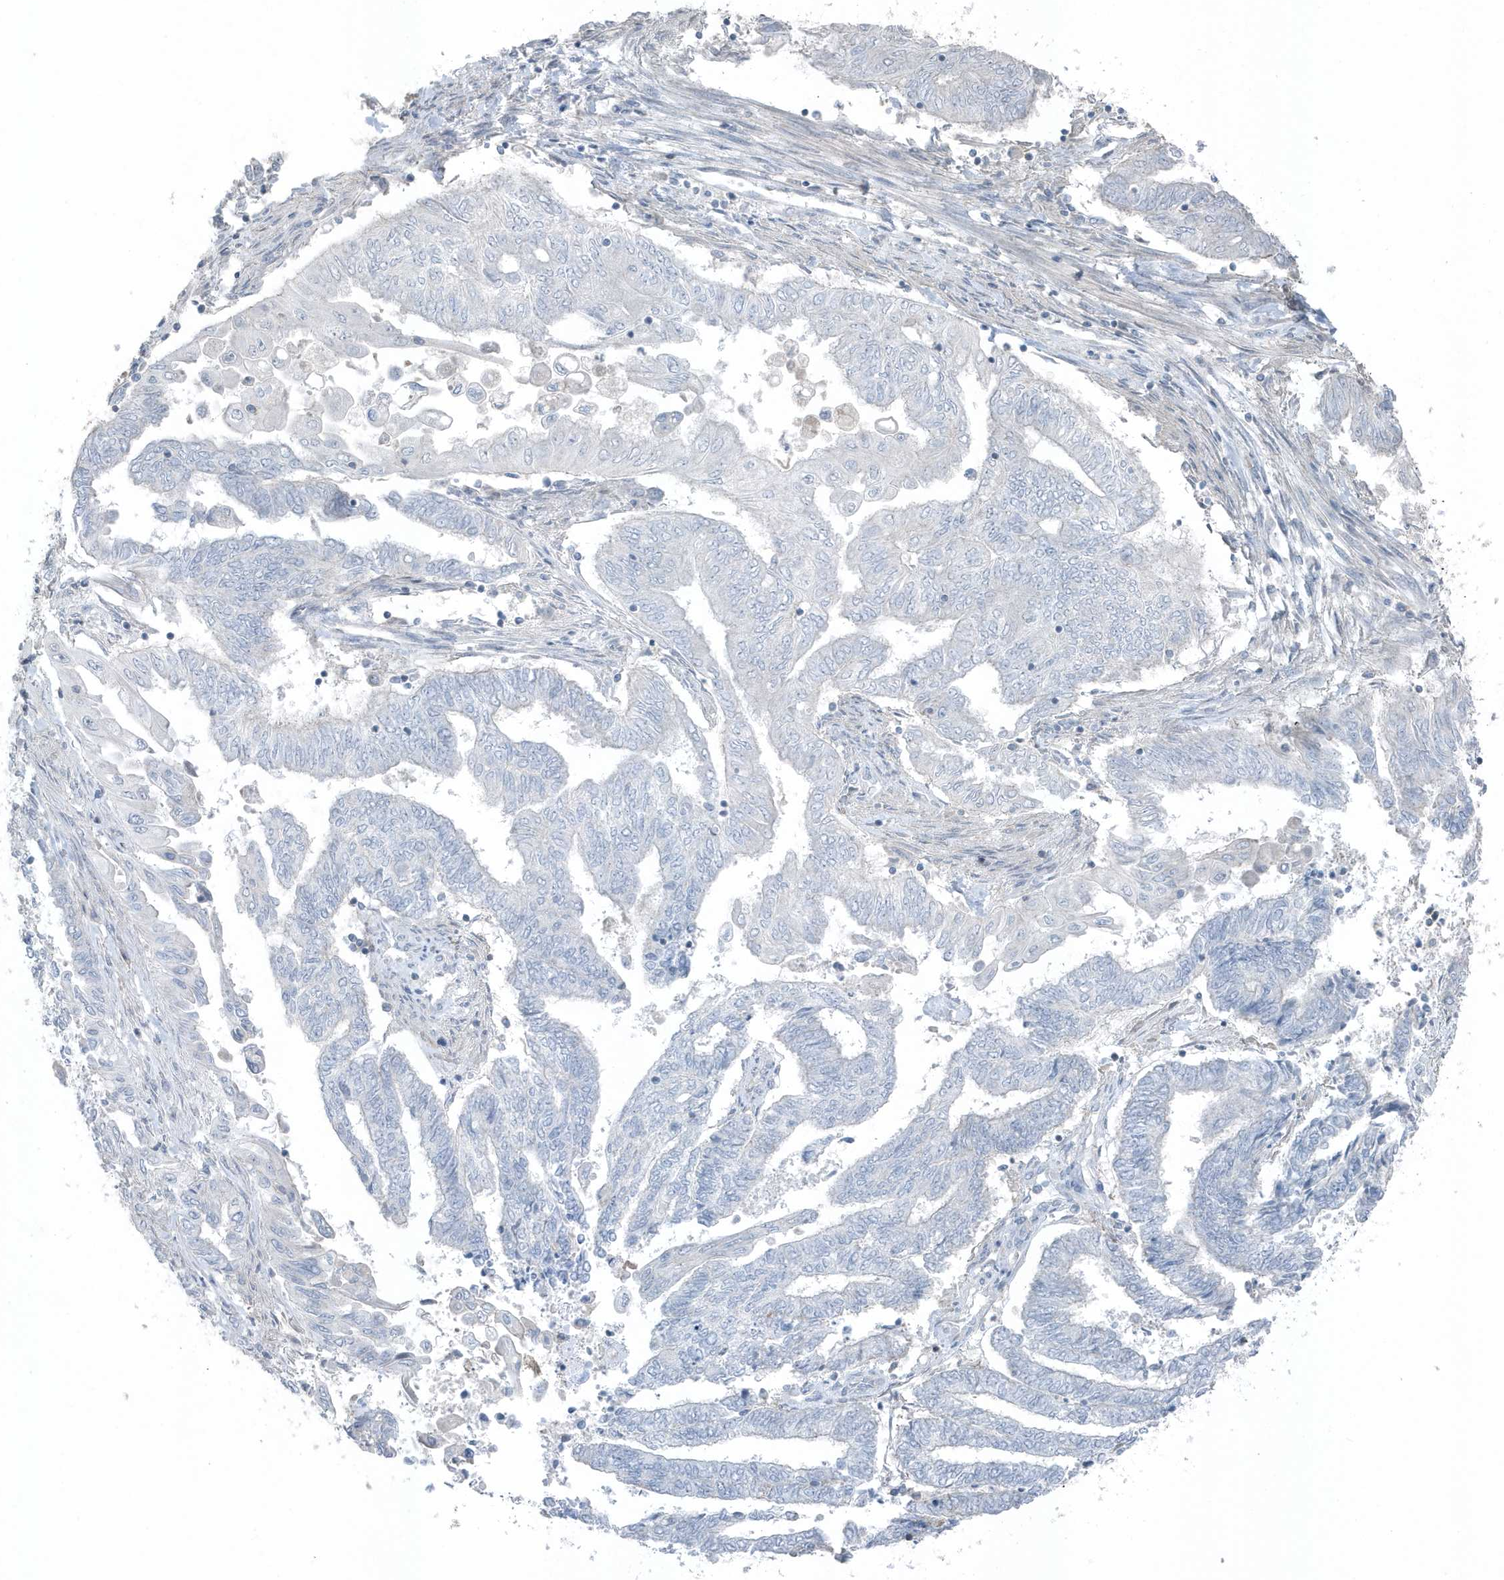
{"staining": {"intensity": "negative", "quantity": "none", "location": "none"}, "tissue": "endometrial cancer", "cell_type": "Tumor cells", "image_type": "cancer", "snomed": [{"axis": "morphology", "description": "Adenocarcinoma, NOS"}, {"axis": "topography", "description": "Uterus"}, {"axis": "topography", "description": "Endometrium"}], "caption": "Adenocarcinoma (endometrial) stained for a protein using immunohistochemistry (IHC) shows no expression tumor cells.", "gene": "ACTC1", "patient": {"sex": "female", "age": 70}}